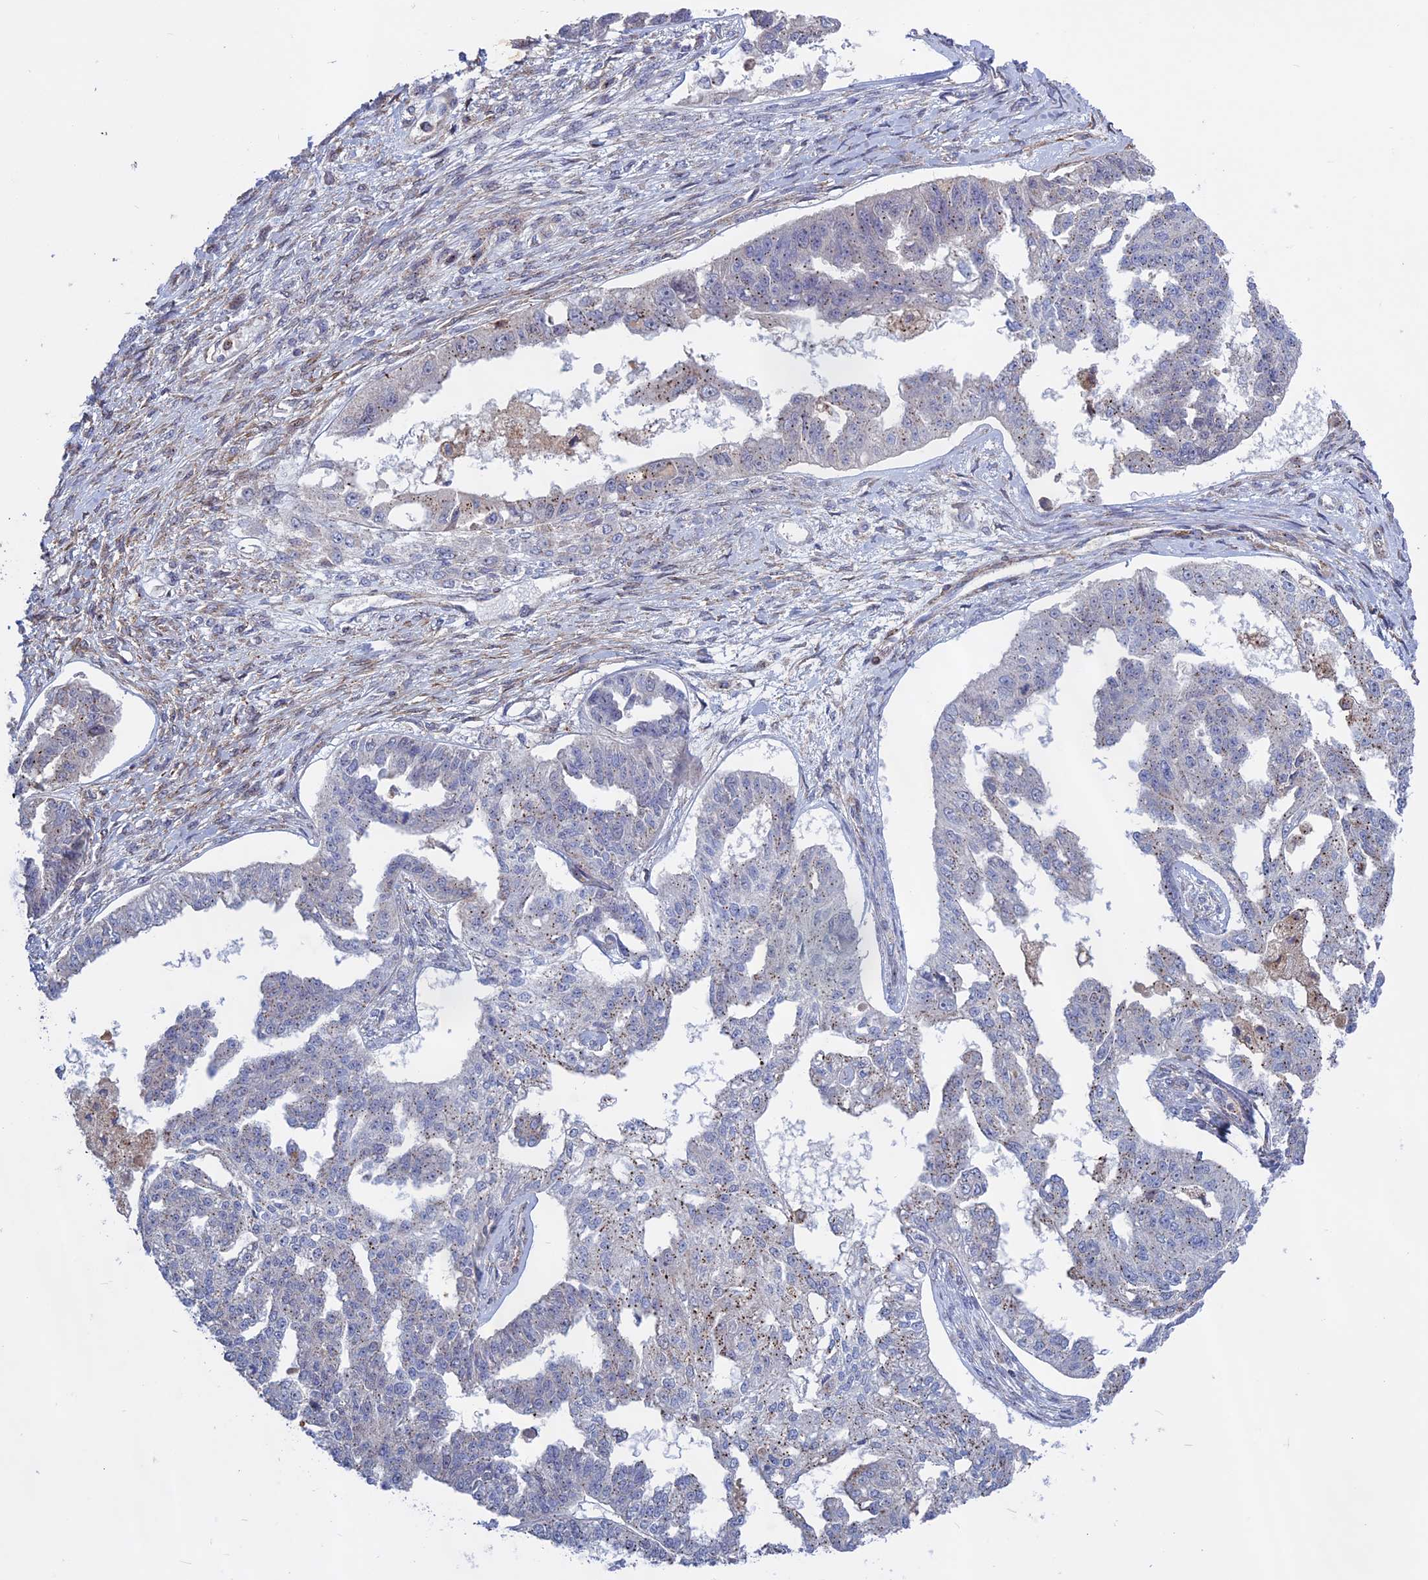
{"staining": {"intensity": "weak", "quantity": "<25%", "location": "cytoplasmic/membranous"}, "tissue": "ovarian cancer", "cell_type": "Tumor cells", "image_type": "cancer", "snomed": [{"axis": "morphology", "description": "Cystadenocarcinoma, serous, NOS"}, {"axis": "topography", "description": "Ovary"}], "caption": "There is no significant staining in tumor cells of ovarian serous cystadenocarcinoma.", "gene": "LYPD5", "patient": {"sex": "female", "age": 58}}